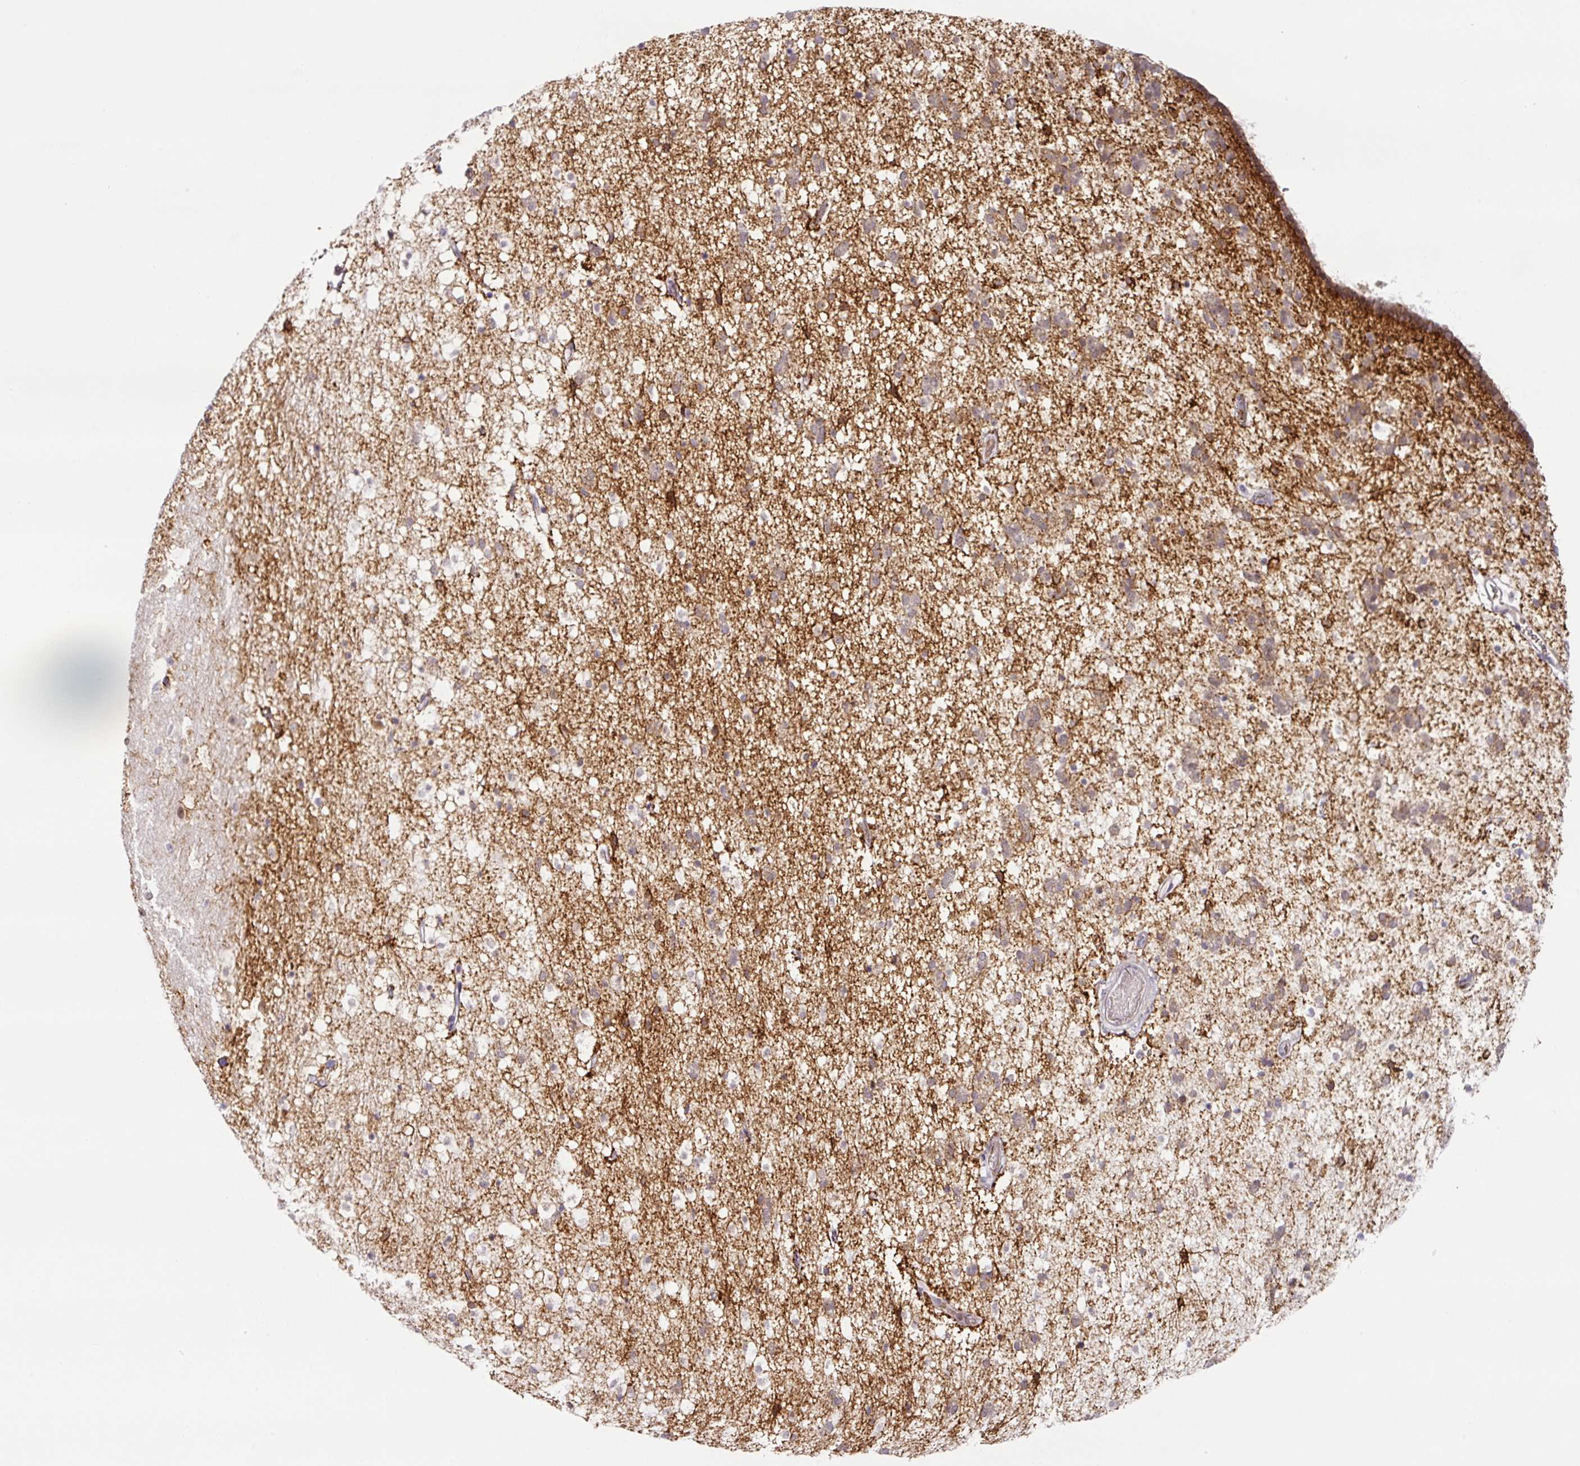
{"staining": {"intensity": "negative", "quantity": "none", "location": "none"}, "tissue": "caudate", "cell_type": "Glial cells", "image_type": "normal", "snomed": [{"axis": "morphology", "description": "Normal tissue, NOS"}, {"axis": "topography", "description": "Lateral ventricle wall"}], "caption": "A micrograph of human caudate is negative for staining in glial cells. (IHC, brightfield microscopy, high magnification).", "gene": "PARP2", "patient": {"sex": "male", "age": 37}}